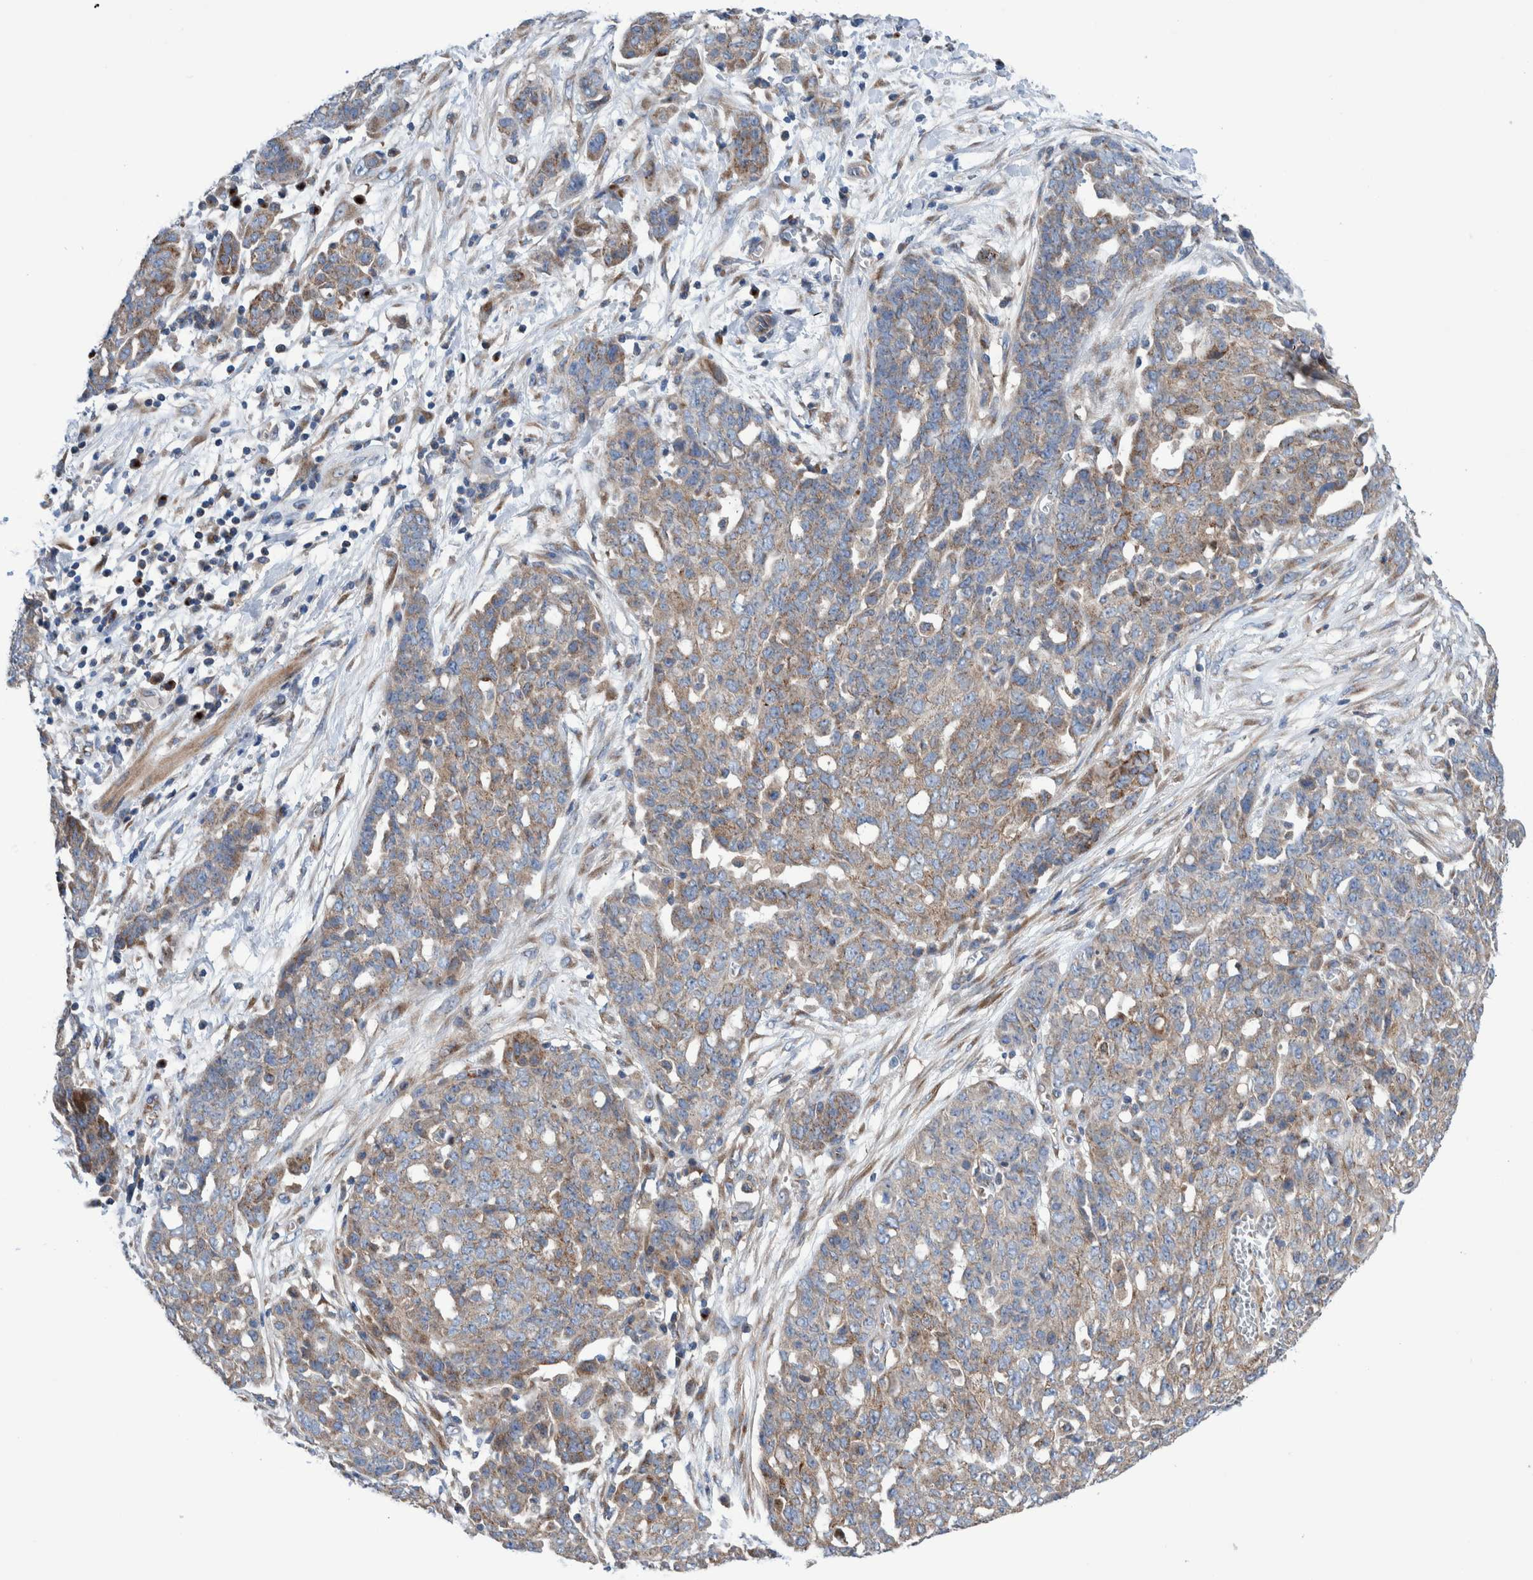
{"staining": {"intensity": "weak", "quantity": ">75%", "location": "cytoplasmic/membranous"}, "tissue": "ovarian cancer", "cell_type": "Tumor cells", "image_type": "cancer", "snomed": [{"axis": "morphology", "description": "Cystadenocarcinoma, serous, NOS"}, {"axis": "topography", "description": "Soft tissue"}, {"axis": "topography", "description": "Ovary"}], "caption": "This histopathology image exhibits IHC staining of serous cystadenocarcinoma (ovarian), with low weak cytoplasmic/membranous expression in approximately >75% of tumor cells.", "gene": "TRIM58", "patient": {"sex": "female", "age": 57}}